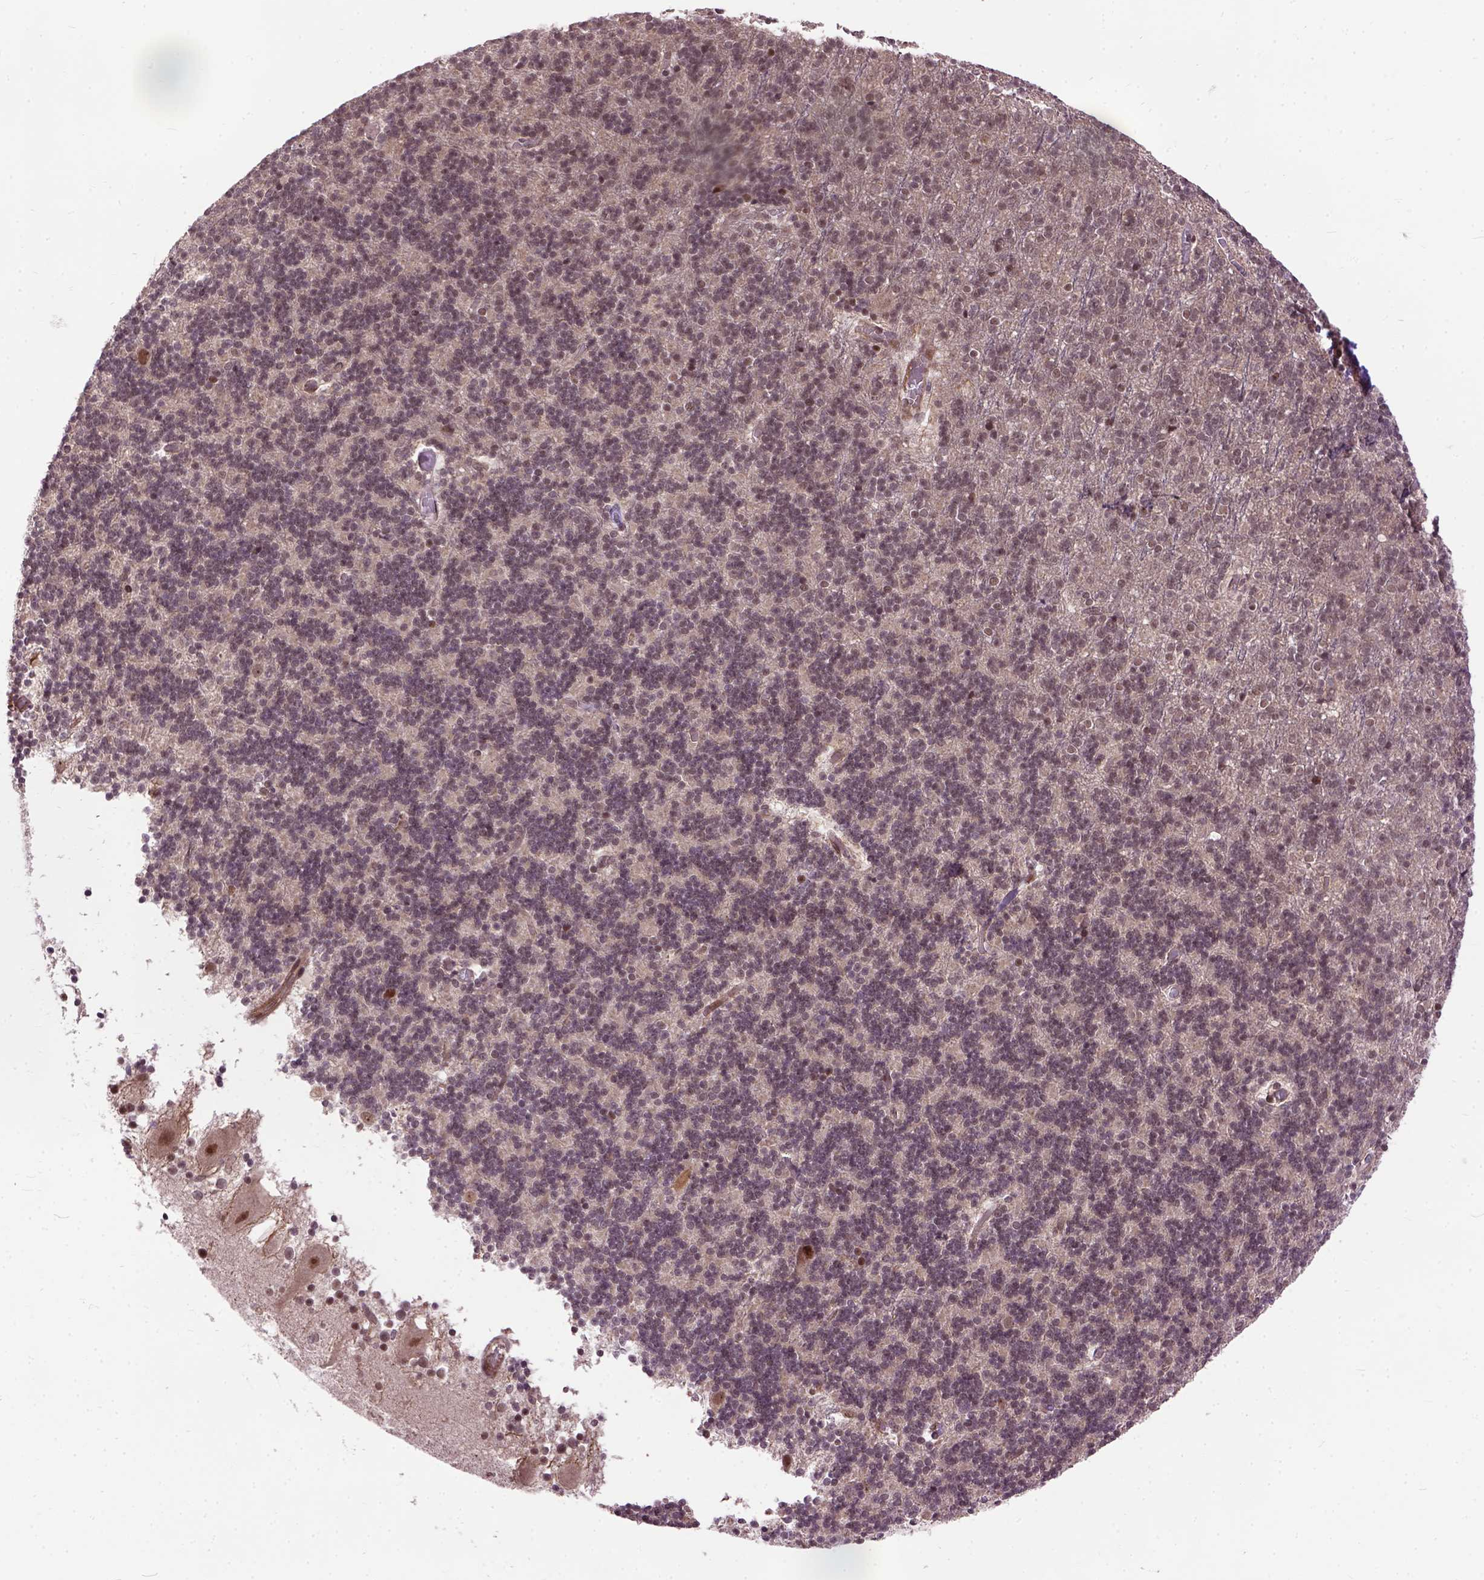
{"staining": {"intensity": "weak", "quantity": "25%-75%", "location": "cytoplasmic/membranous"}, "tissue": "cerebellum", "cell_type": "Cells in granular layer", "image_type": "normal", "snomed": [{"axis": "morphology", "description": "Normal tissue, NOS"}, {"axis": "topography", "description": "Cerebellum"}], "caption": "Weak cytoplasmic/membranous expression for a protein is seen in about 25%-75% of cells in granular layer of benign cerebellum using immunohistochemistry (IHC).", "gene": "ZNF630", "patient": {"sex": "male", "age": 70}}